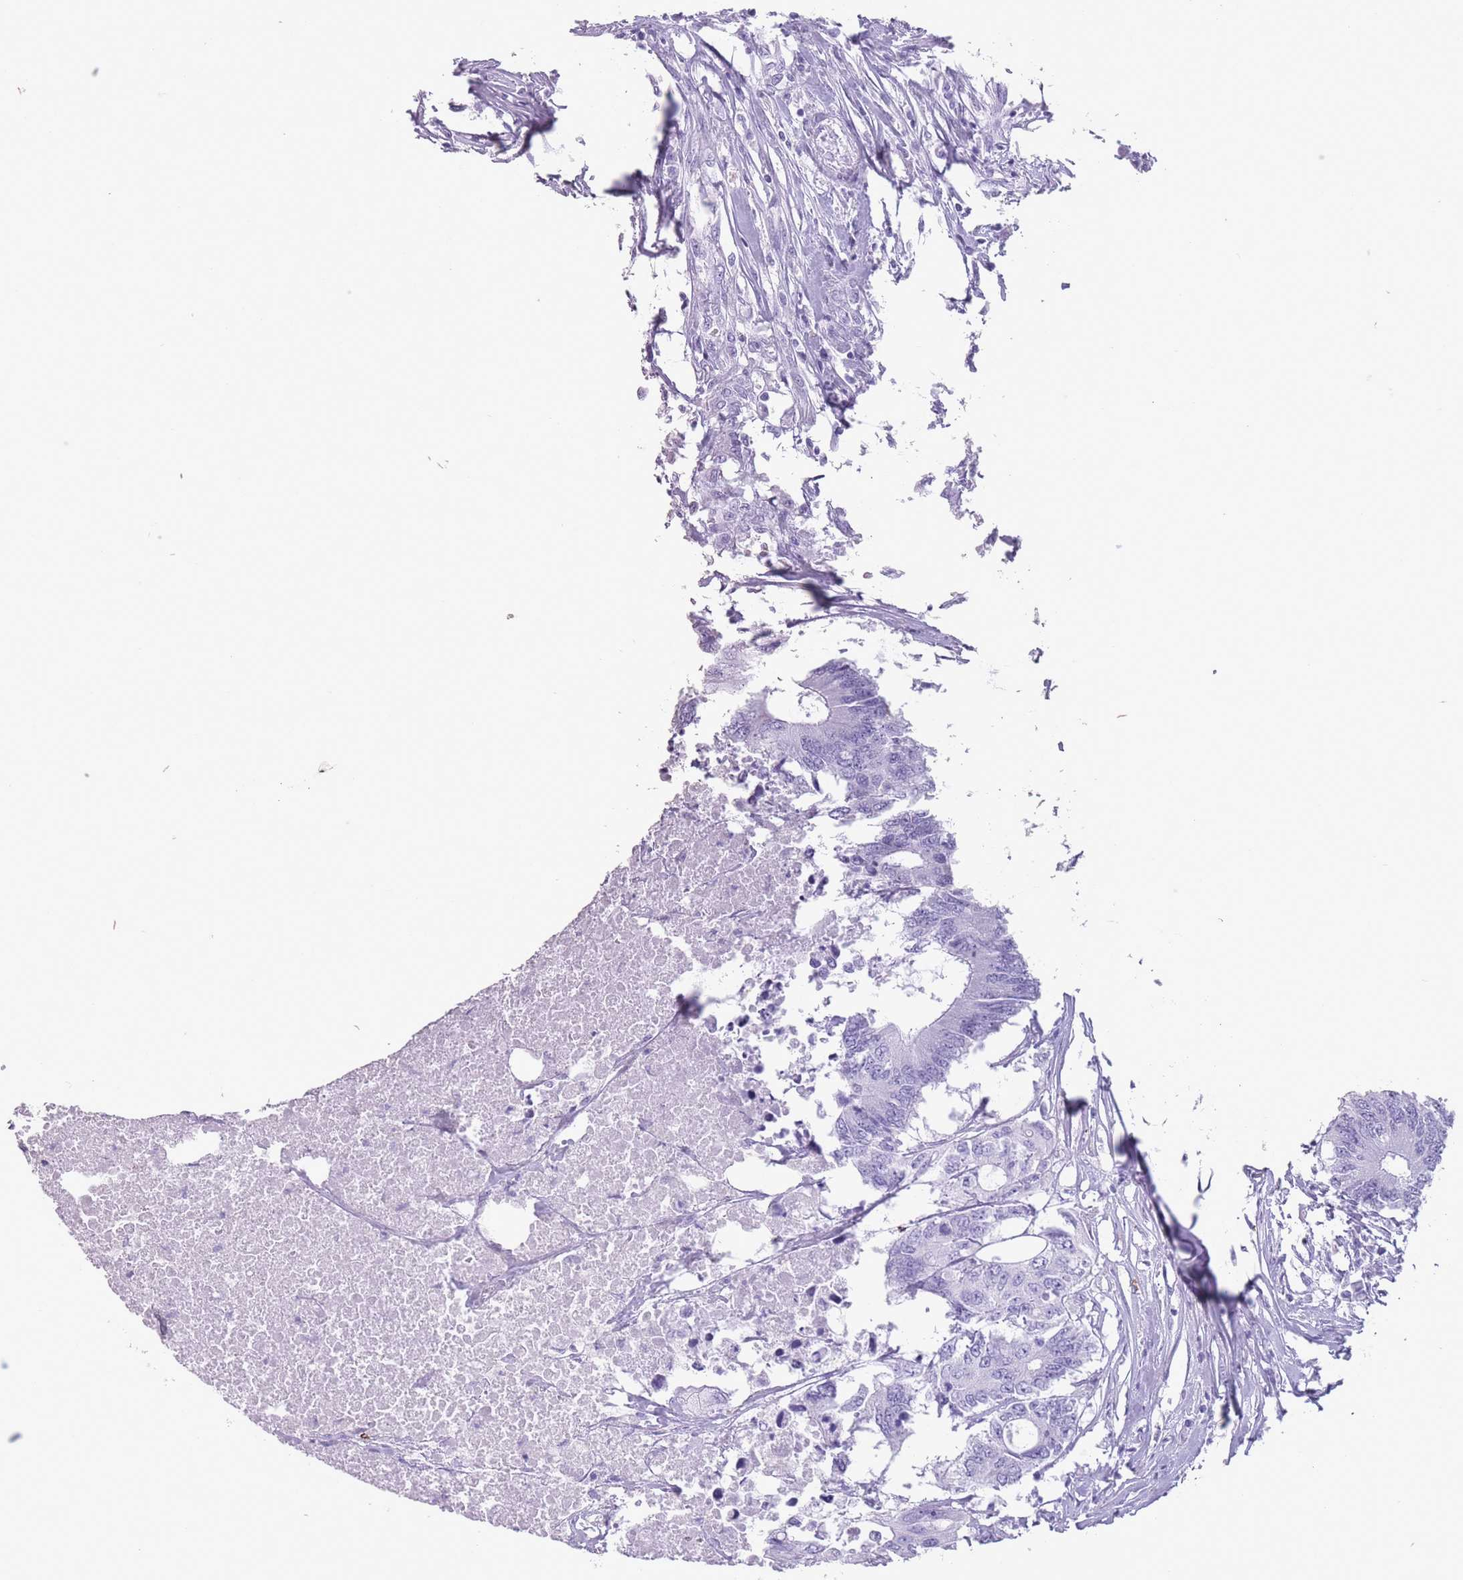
{"staining": {"intensity": "negative", "quantity": "none", "location": "none"}, "tissue": "colorectal cancer", "cell_type": "Tumor cells", "image_type": "cancer", "snomed": [{"axis": "morphology", "description": "Adenocarcinoma, NOS"}, {"axis": "topography", "description": "Colon"}], "caption": "The immunohistochemistry image has no significant positivity in tumor cells of colorectal adenocarcinoma tissue.", "gene": "OR4F21", "patient": {"sex": "male", "age": 71}}